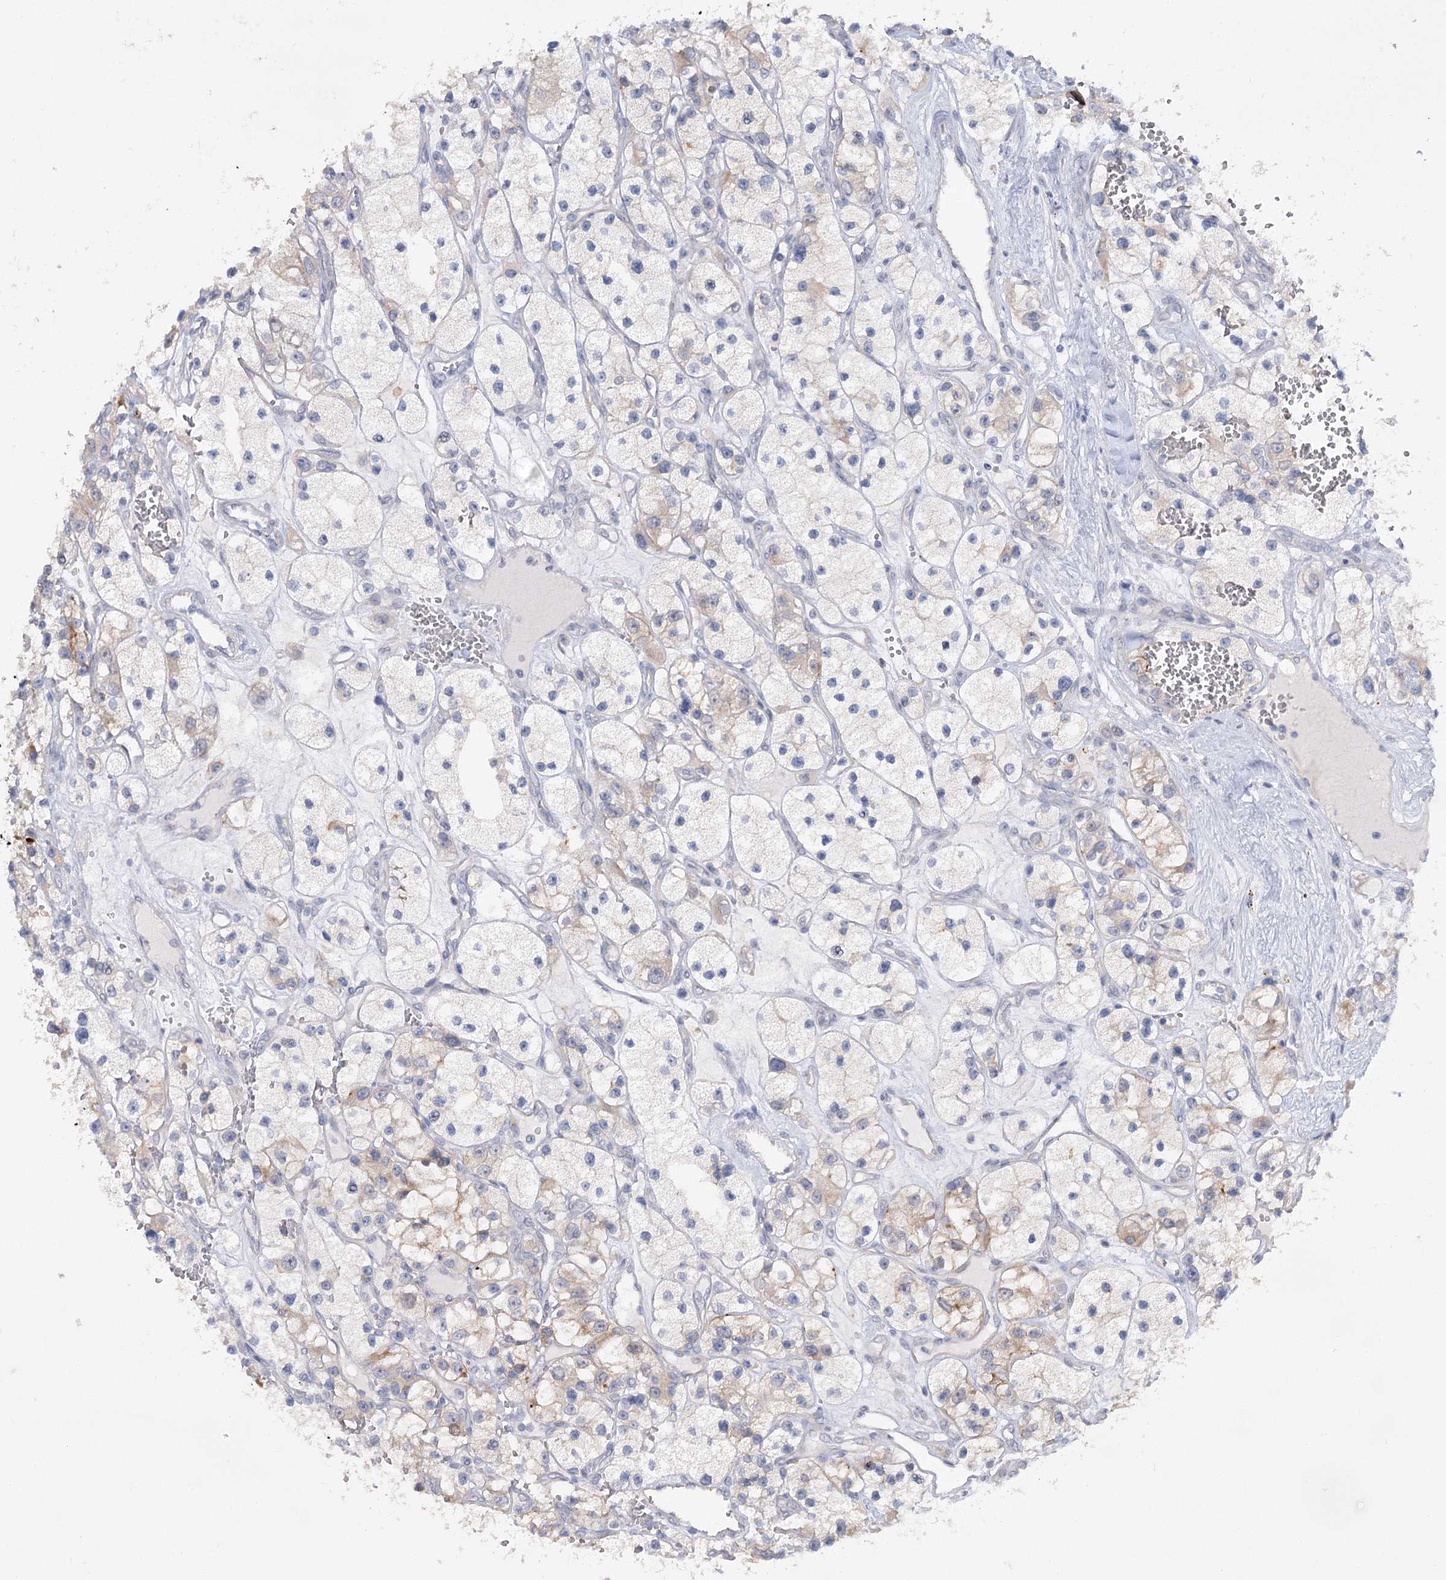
{"staining": {"intensity": "weak", "quantity": "<25%", "location": "cytoplasmic/membranous"}, "tissue": "renal cancer", "cell_type": "Tumor cells", "image_type": "cancer", "snomed": [{"axis": "morphology", "description": "Adenocarcinoma, NOS"}, {"axis": "topography", "description": "Kidney"}], "caption": "IHC micrograph of adenocarcinoma (renal) stained for a protein (brown), which reveals no positivity in tumor cells. (DAB immunohistochemistry with hematoxylin counter stain).", "gene": "PHYHIPL", "patient": {"sex": "female", "age": 57}}